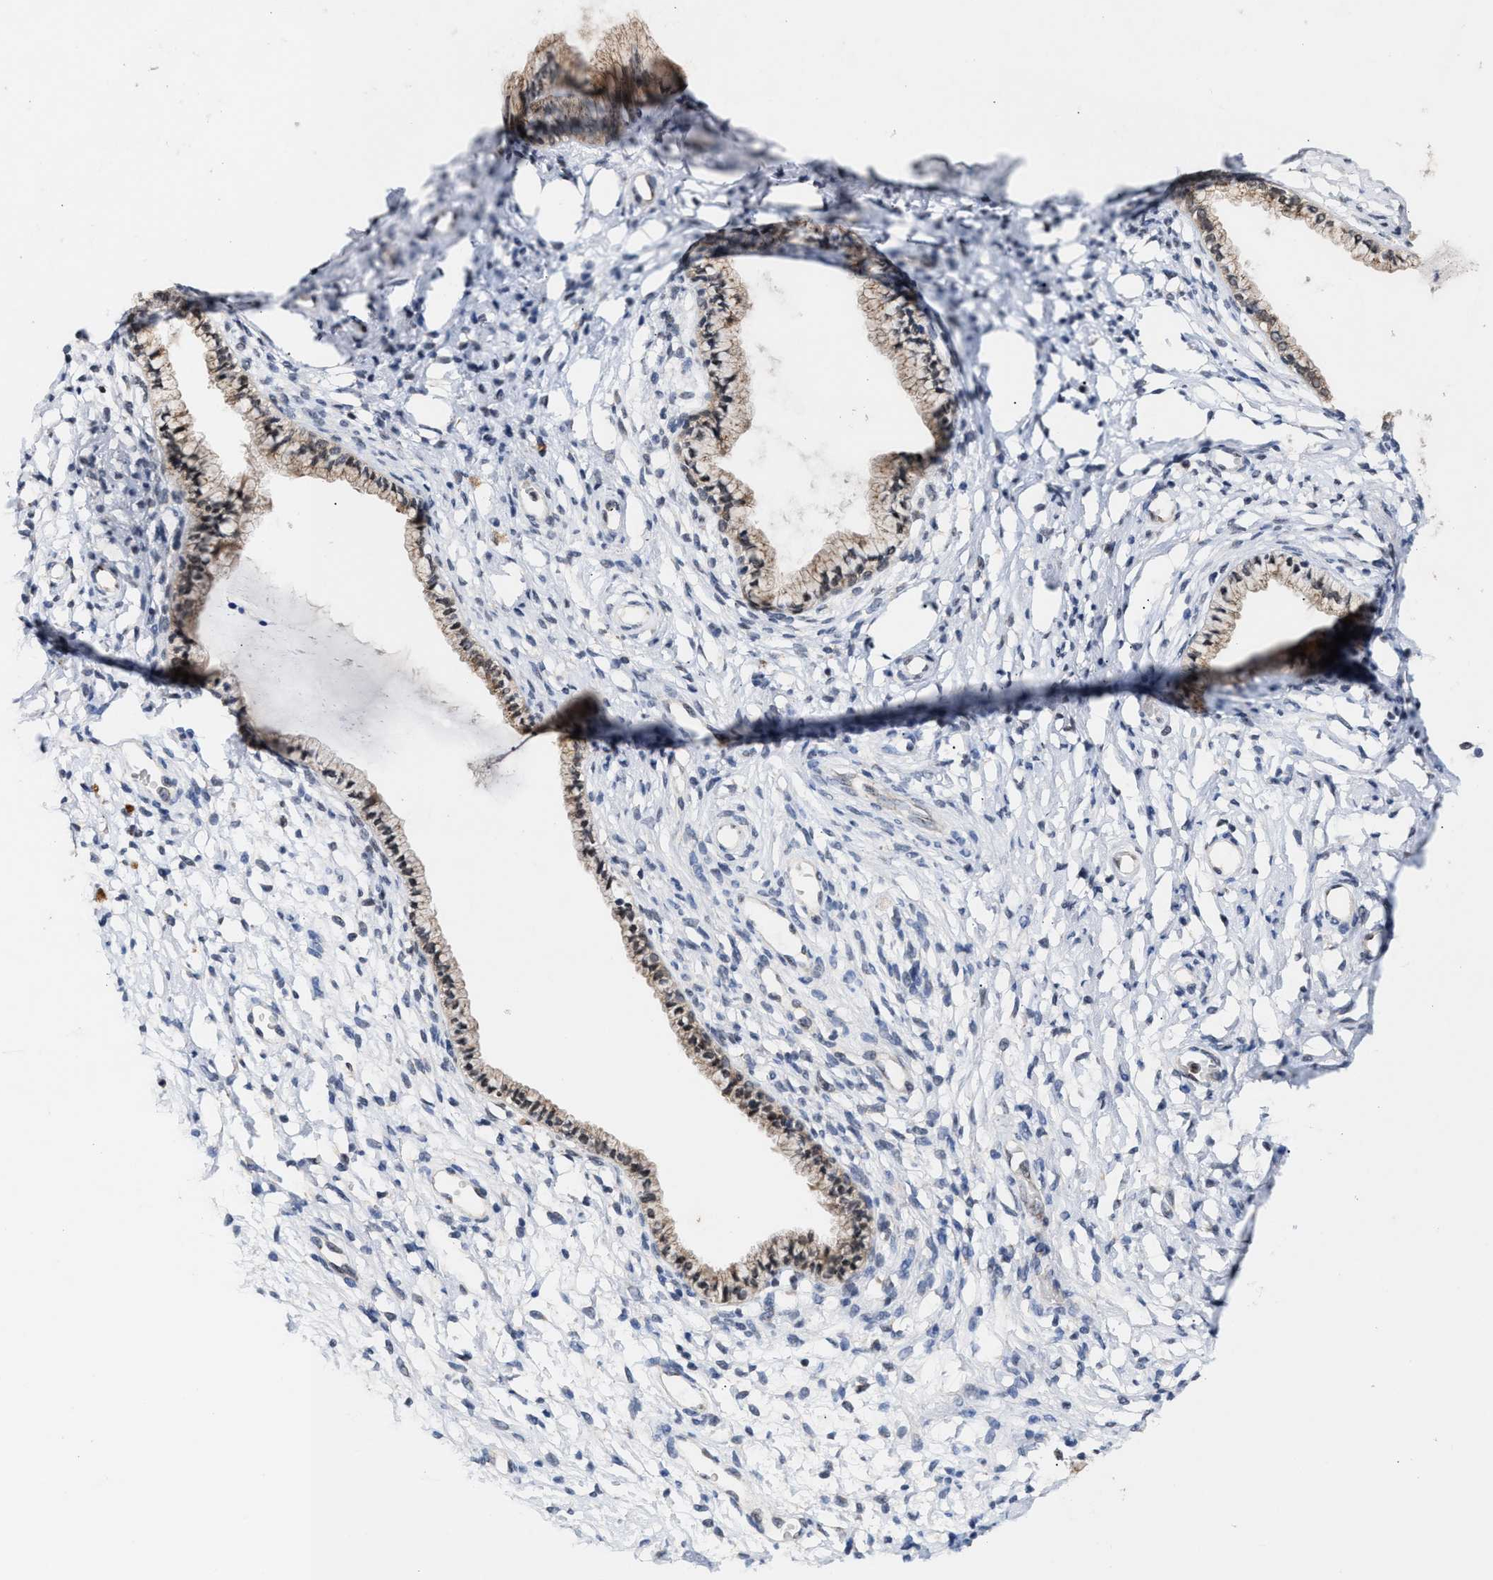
{"staining": {"intensity": "weak", "quantity": ">75%", "location": "cytoplasmic/membranous"}, "tissue": "cervix", "cell_type": "Glandular cells", "image_type": "normal", "snomed": [{"axis": "morphology", "description": "Normal tissue, NOS"}, {"axis": "topography", "description": "Cervix"}], "caption": "Human cervix stained for a protein (brown) reveals weak cytoplasmic/membranous positive staining in about >75% of glandular cells.", "gene": "MKNK2", "patient": {"sex": "female", "age": 72}}